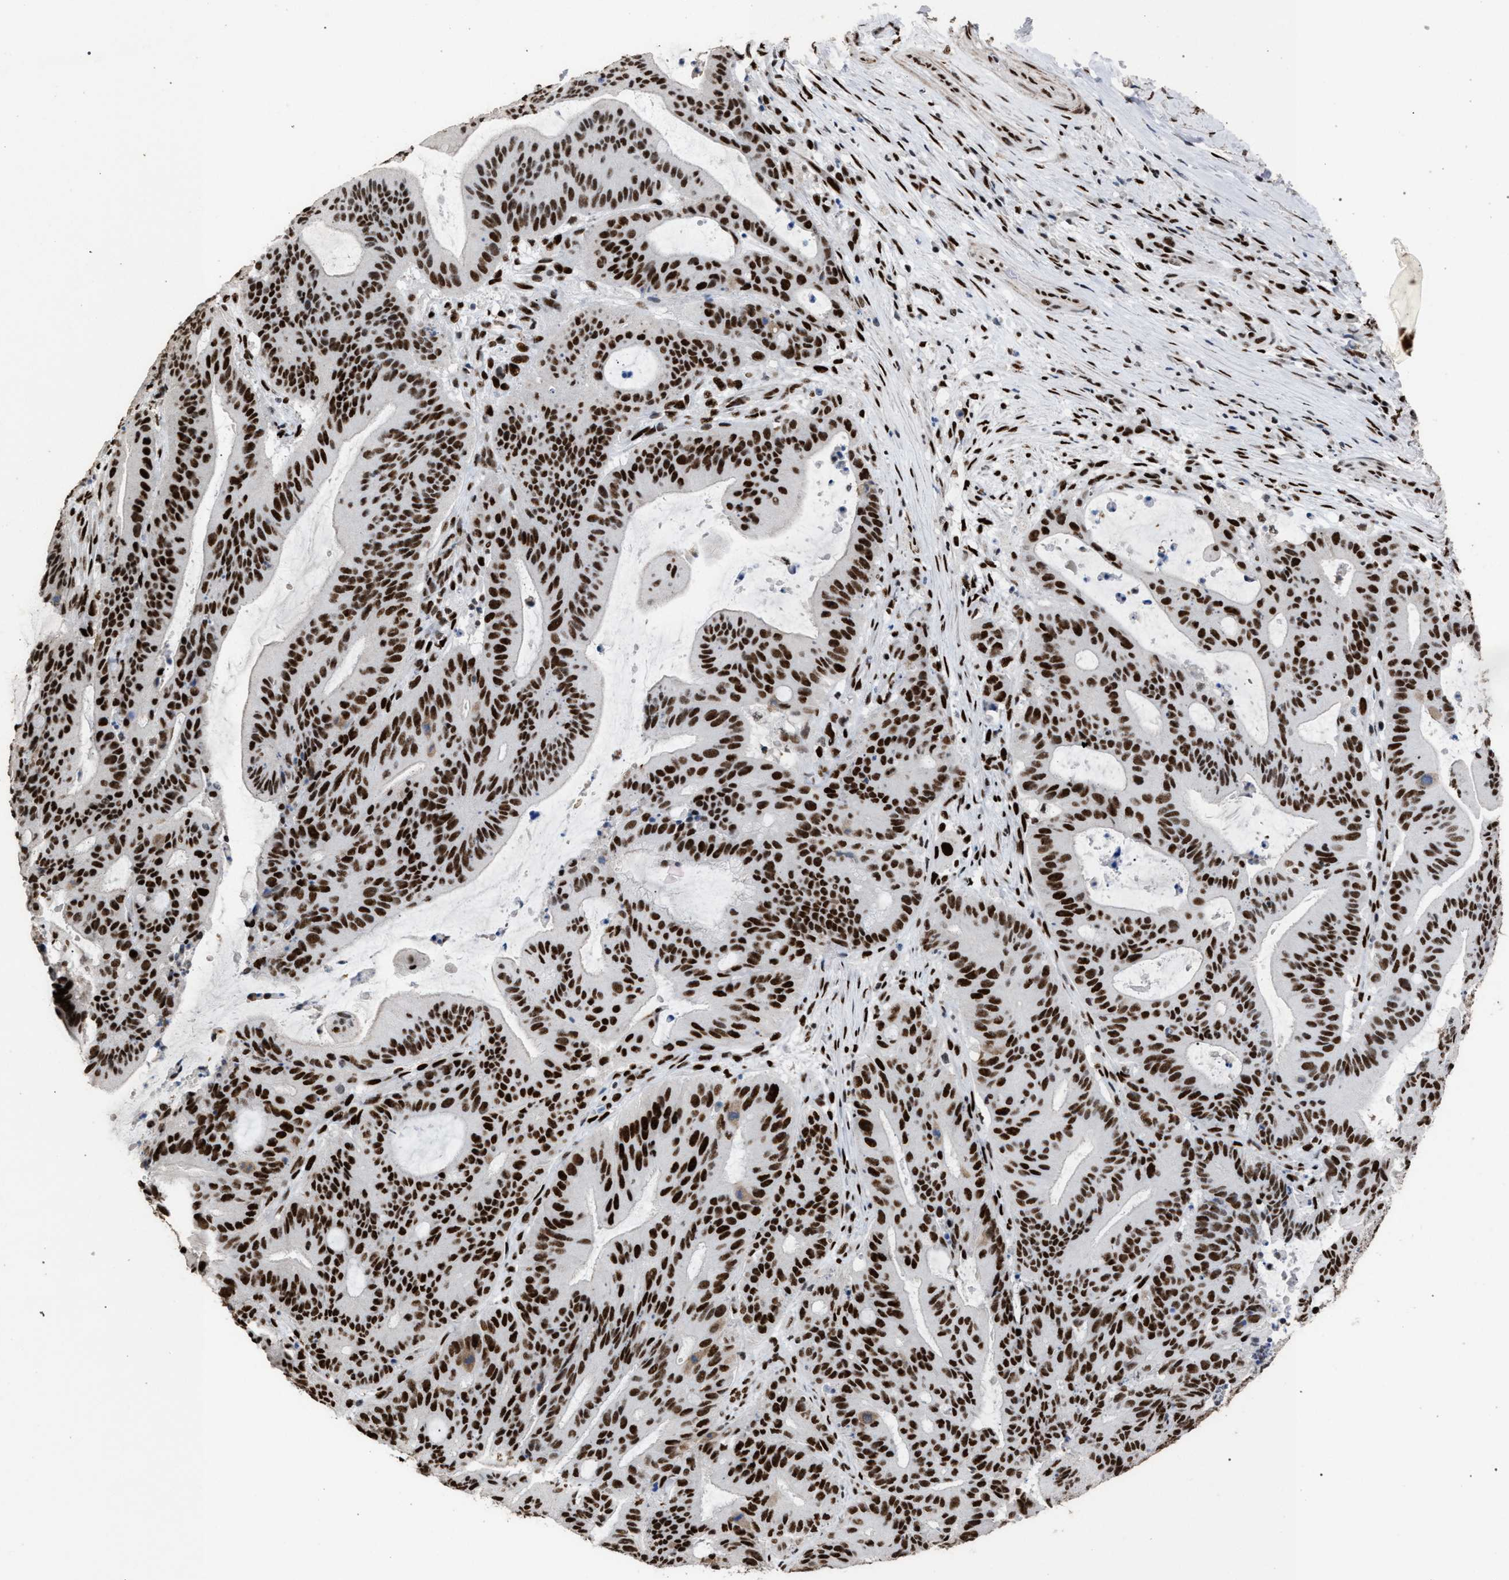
{"staining": {"intensity": "strong", "quantity": ">75%", "location": "nuclear"}, "tissue": "liver cancer", "cell_type": "Tumor cells", "image_type": "cancer", "snomed": [{"axis": "morphology", "description": "Normal tissue, NOS"}, {"axis": "morphology", "description": "Cholangiocarcinoma"}, {"axis": "topography", "description": "Liver"}, {"axis": "topography", "description": "Peripheral nerve tissue"}], "caption": "A brown stain labels strong nuclear positivity of a protein in human liver cancer tumor cells.", "gene": "TP53BP1", "patient": {"sex": "female", "age": 73}}